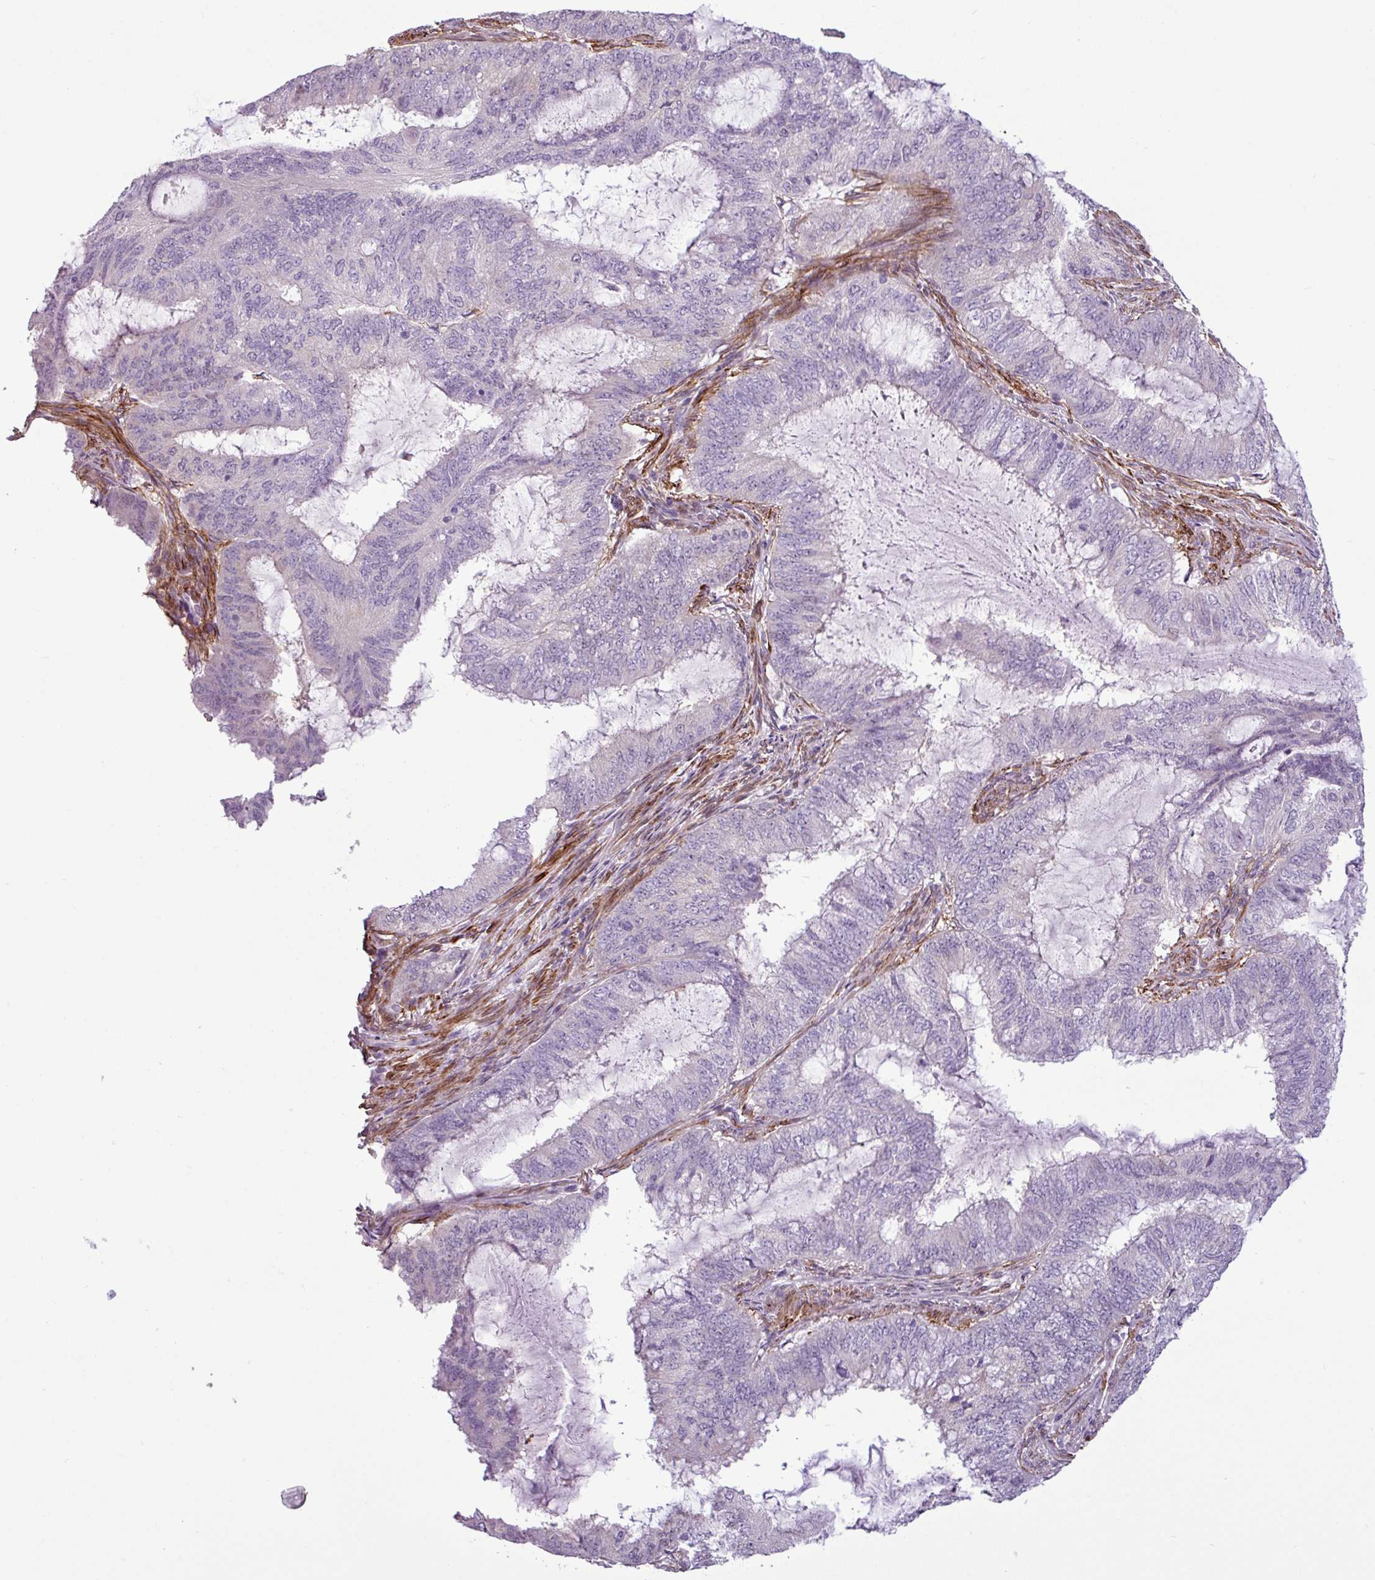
{"staining": {"intensity": "negative", "quantity": "none", "location": "none"}, "tissue": "endometrial cancer", "cell_type": "Tumor cells", "image_type": "cancer", "snomed": [{"axis": "morphology", "description": "Adenocarcinoma, NOS"}, {"axis": "topography", "description": "Endometrium"}], "caption": "An IHC micrograph of endometrial cancer is shown. There is no staining in tumor cells of endometrial cancer. (Stains: DAB (3,3'-diaminobenzidine) IHC with hematoxylin counter stain, Microscopy: brightfield microscopy at high magnification).", "gene": "ATP10A", "patient": {"sex": "female", "age": 51}}